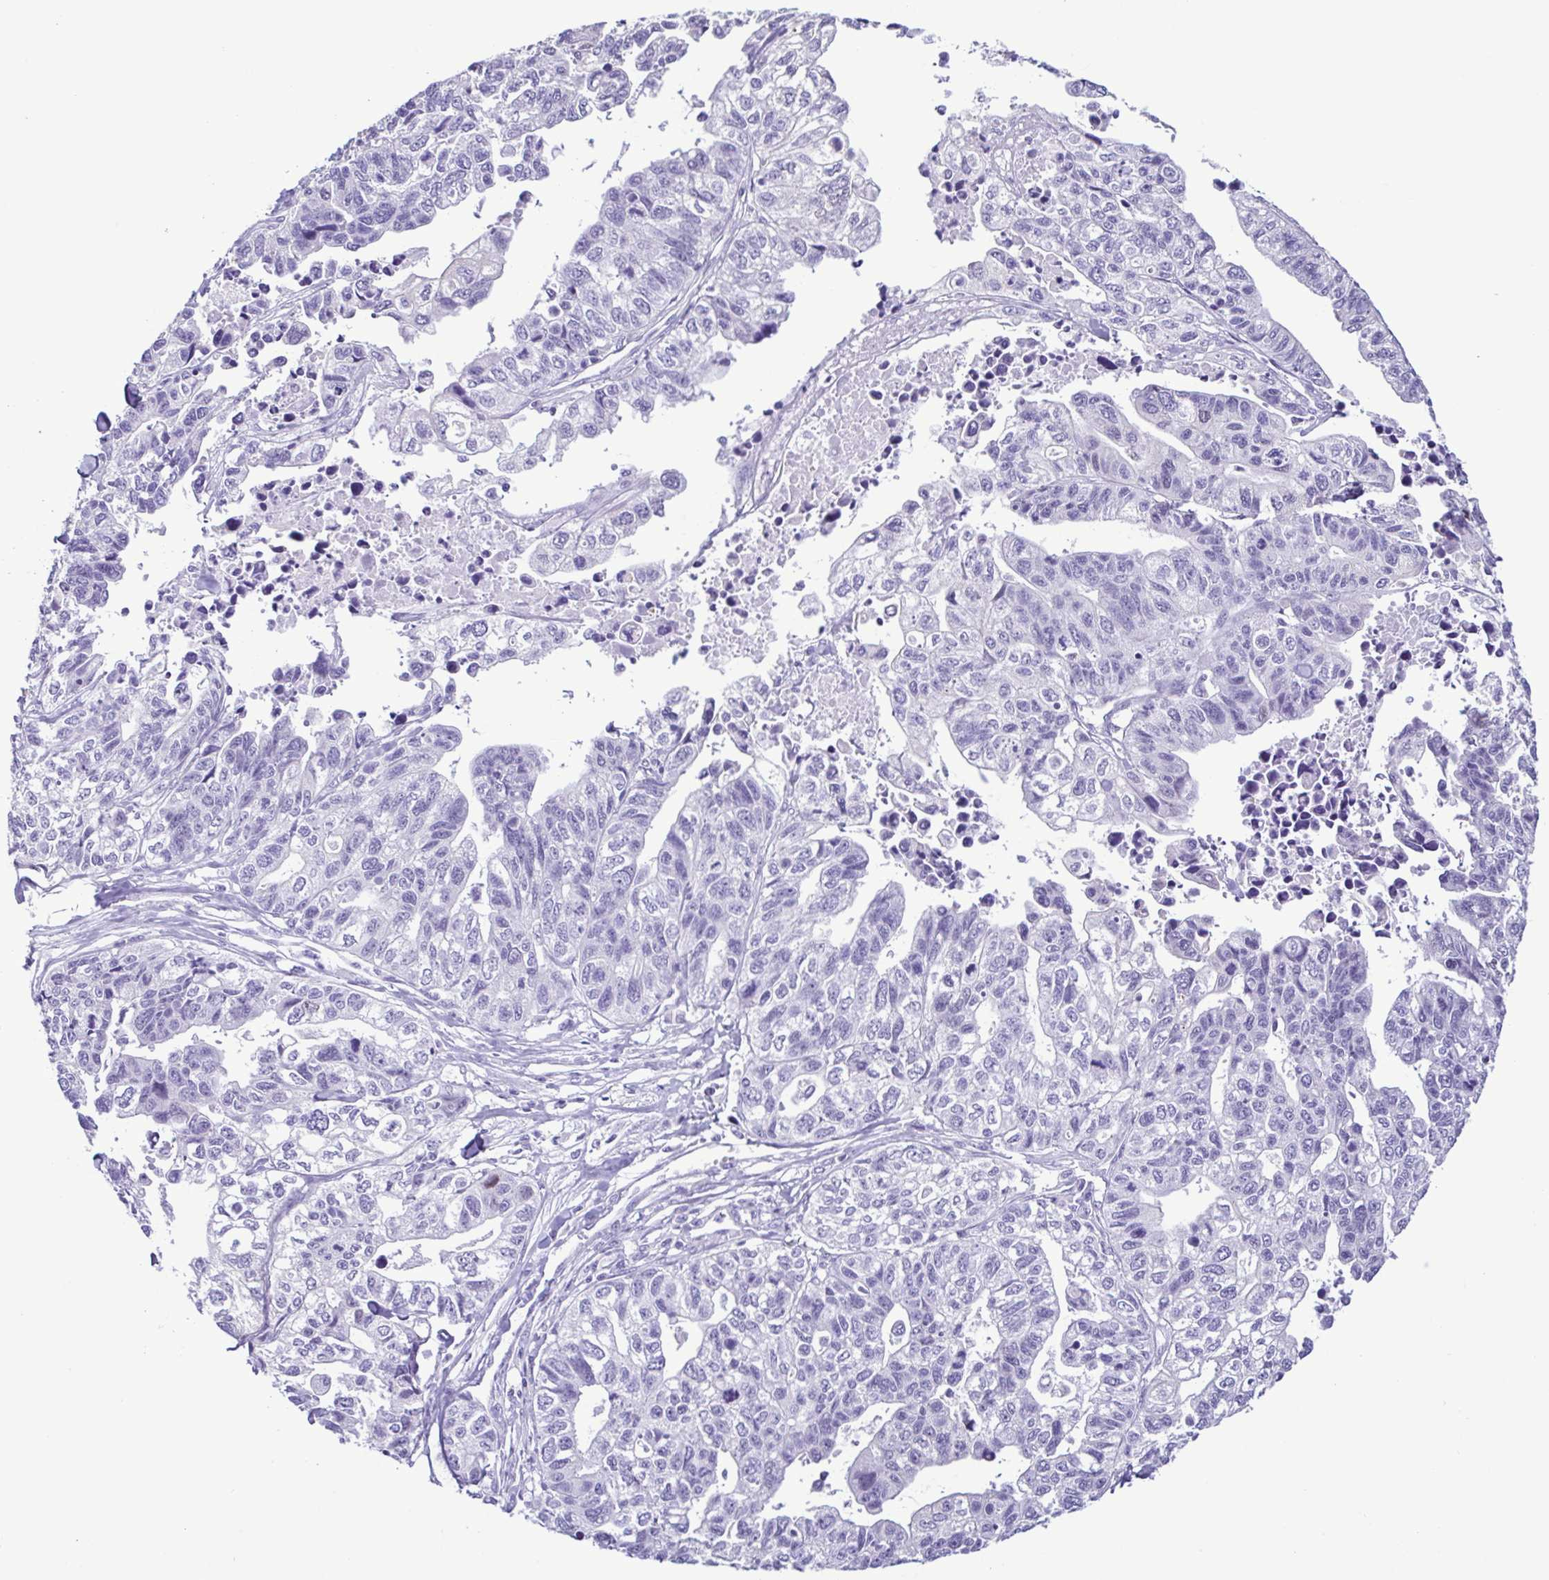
{"staining": {"intensity": "negative", "quantity": "none", "location": "none"}, "tissue": "stomach cancer", "cell_type": "Tumor cells", "image_type": "cancer", "snomed": [{"axis": "morphology", "description": "Adenocarcinoma, NOS"}, {"axis": "topography", "description": "Stomach, upper"}], "caption": "Protein analysis of adenocarcinoma (stomach) exhibits no significant positivity in tumor cells.", "gene": "CBY2", "patient": {"sex": "female", "age": 67}}